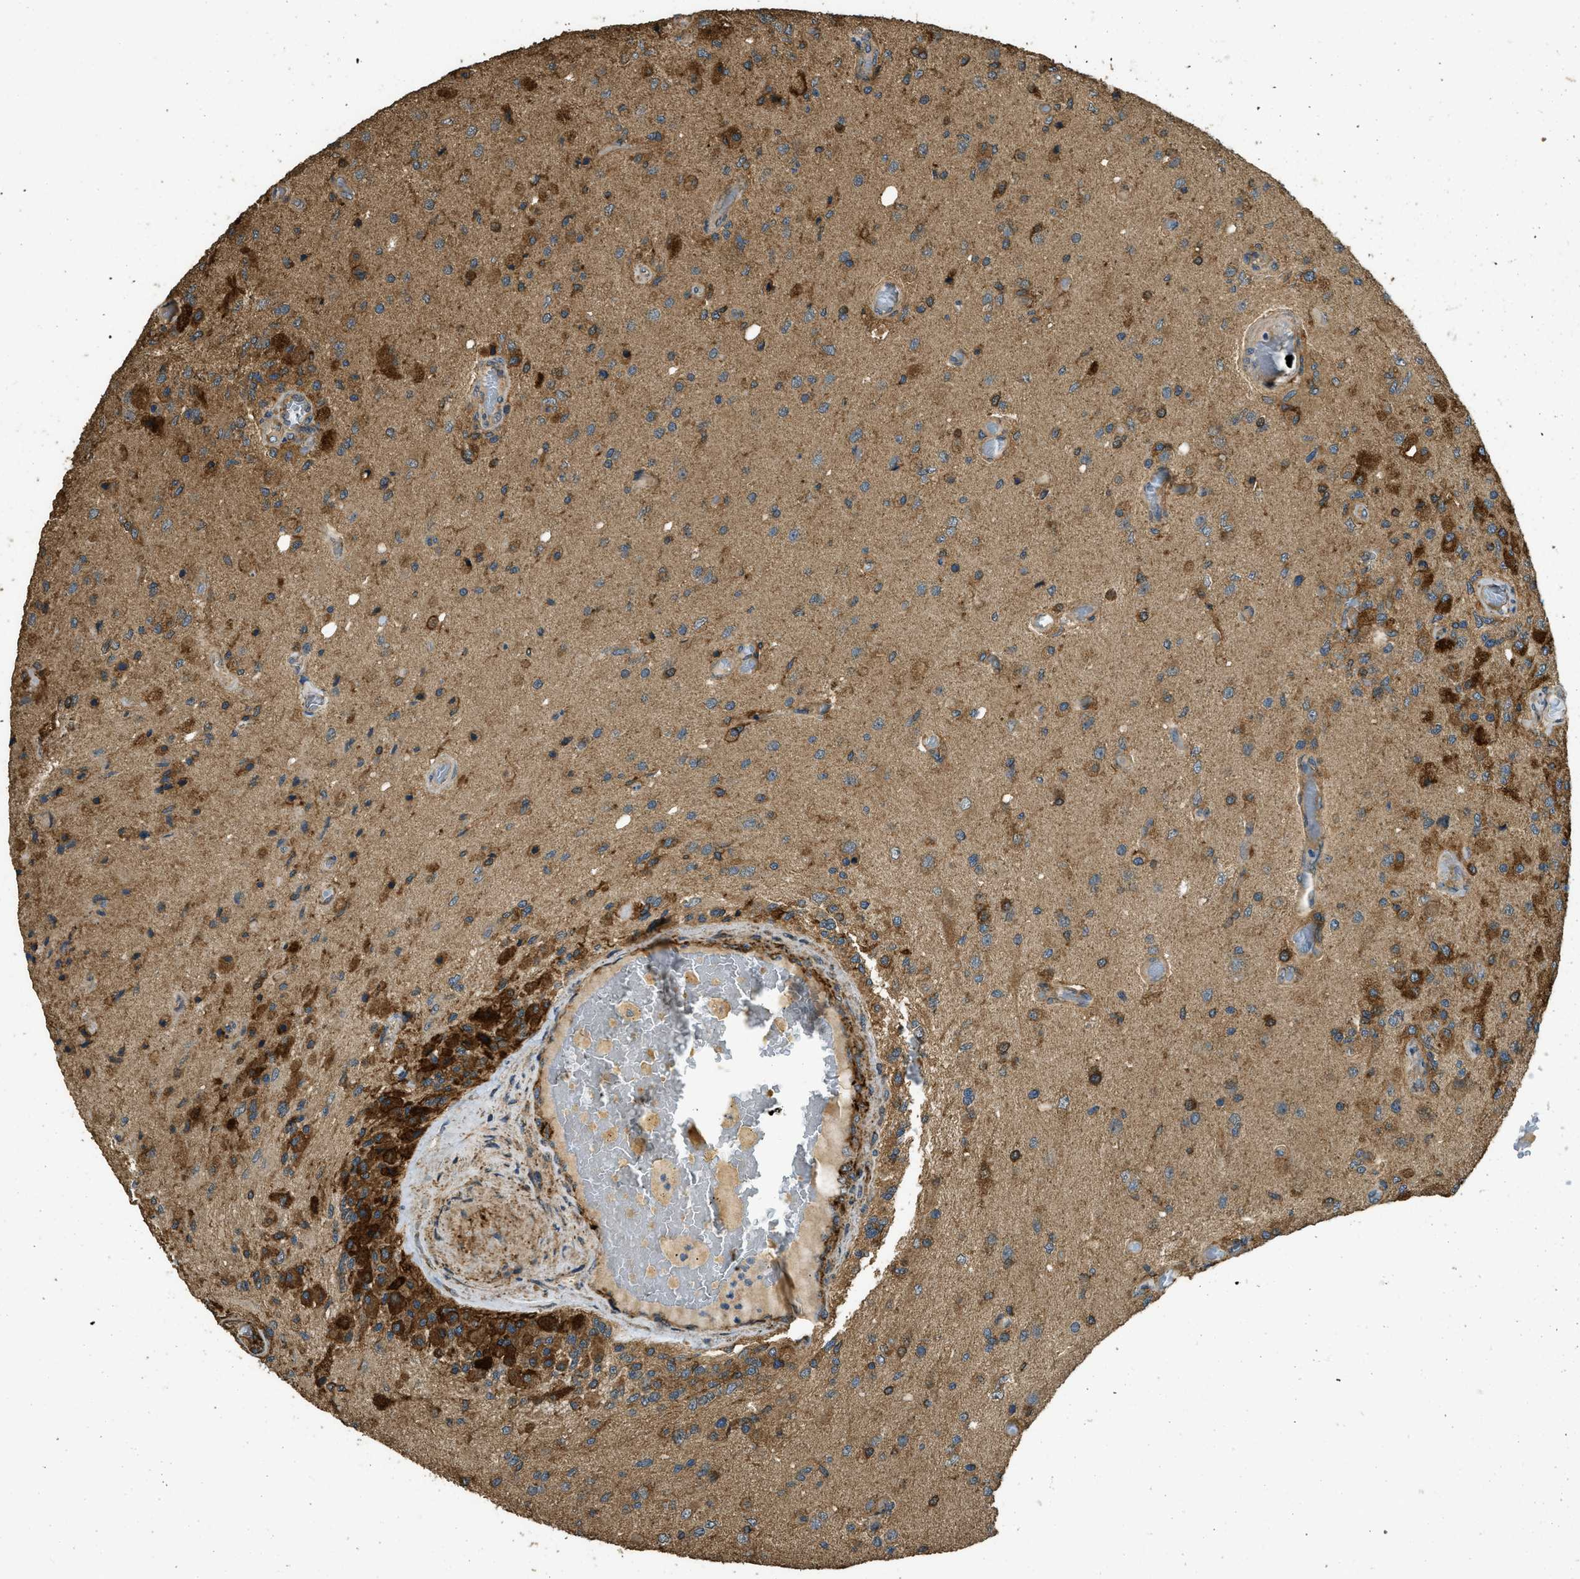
{"staining": {"intensity": "strong", "quantity": ">75%", "location": "cytoplasmic/membranous"}, "tissue": "glioma", "cell_type": "Tumor cells", "image_type": "cancer", "snomed": [{"axis": "morphology", "description": "Normal tissue, NOS"}, {"axis": "morphology", "description": "Glioma, malignant, High grade"}, {"axis": "topography", "description": "Cerebral cortex"}], "caption": "The histopathology image shows a brown stain indicating the presence of a protein in the cytoplasmic/membranous of tumor cells in malignant glioma (high-grade). (IHC, brightfield microscopy, high magnification).", "gene": "CD276", "patient": {"sex": "male", "age": 77}}